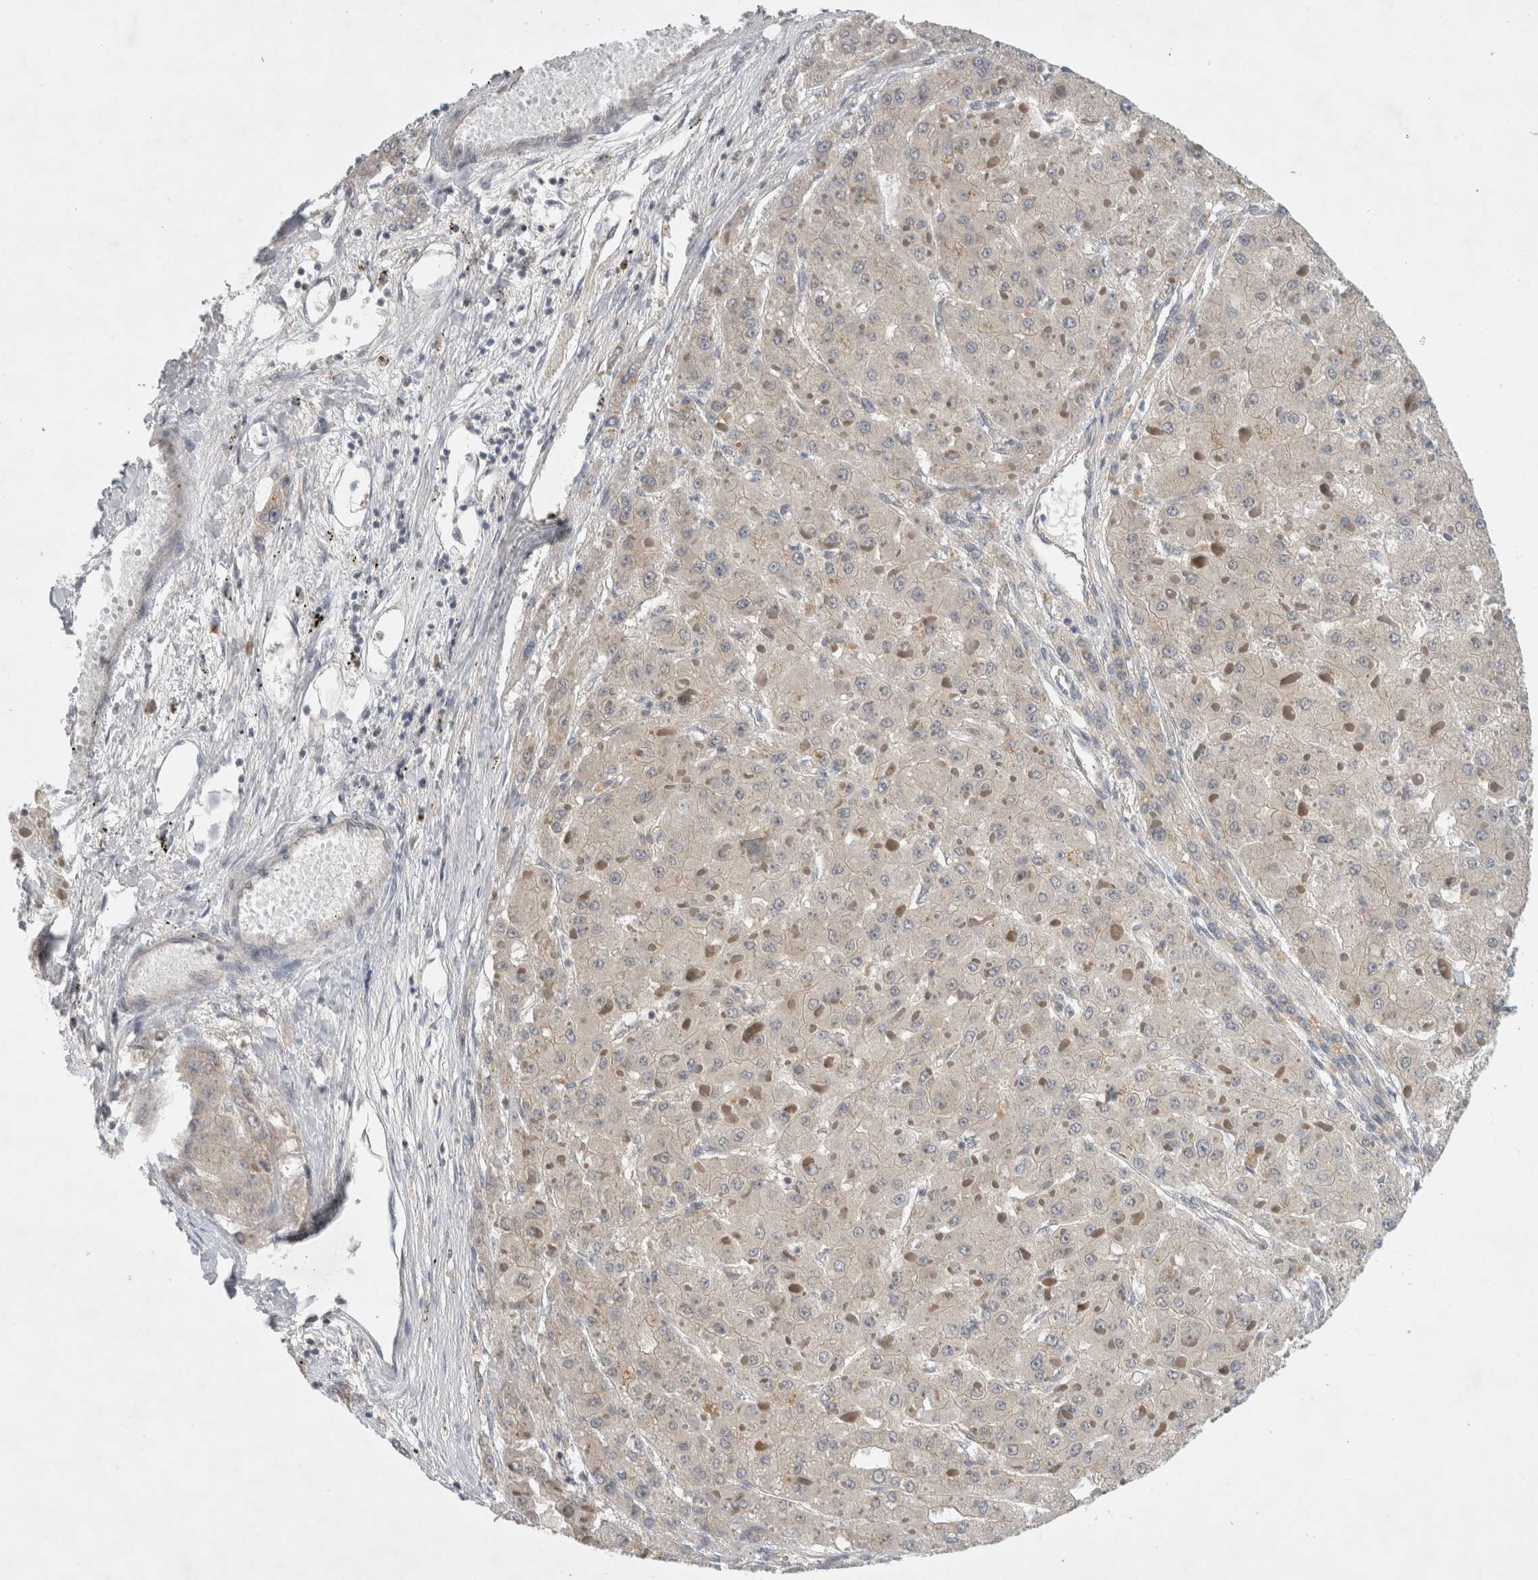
{"staining": {"intensity": "weak", "quantity": "<25%", "location": "cytoplasmic/membranous"}, "tissue": "liver cancer", "cell_type": "Tumor cells", "image_type": "cancer", "snomed": [{"axis": "morphology", "description": "Carcinoma, Hepatocellular, NOS"}, {"axis": "topography", "description": "Liver"}], "caption": "This is a micrograph of immunohistochemistry staining of liver cancer, which shows no expression in tumor cells.", "gene": "AASDHPPT", "patient": {"sex": "female", "age": 73}}